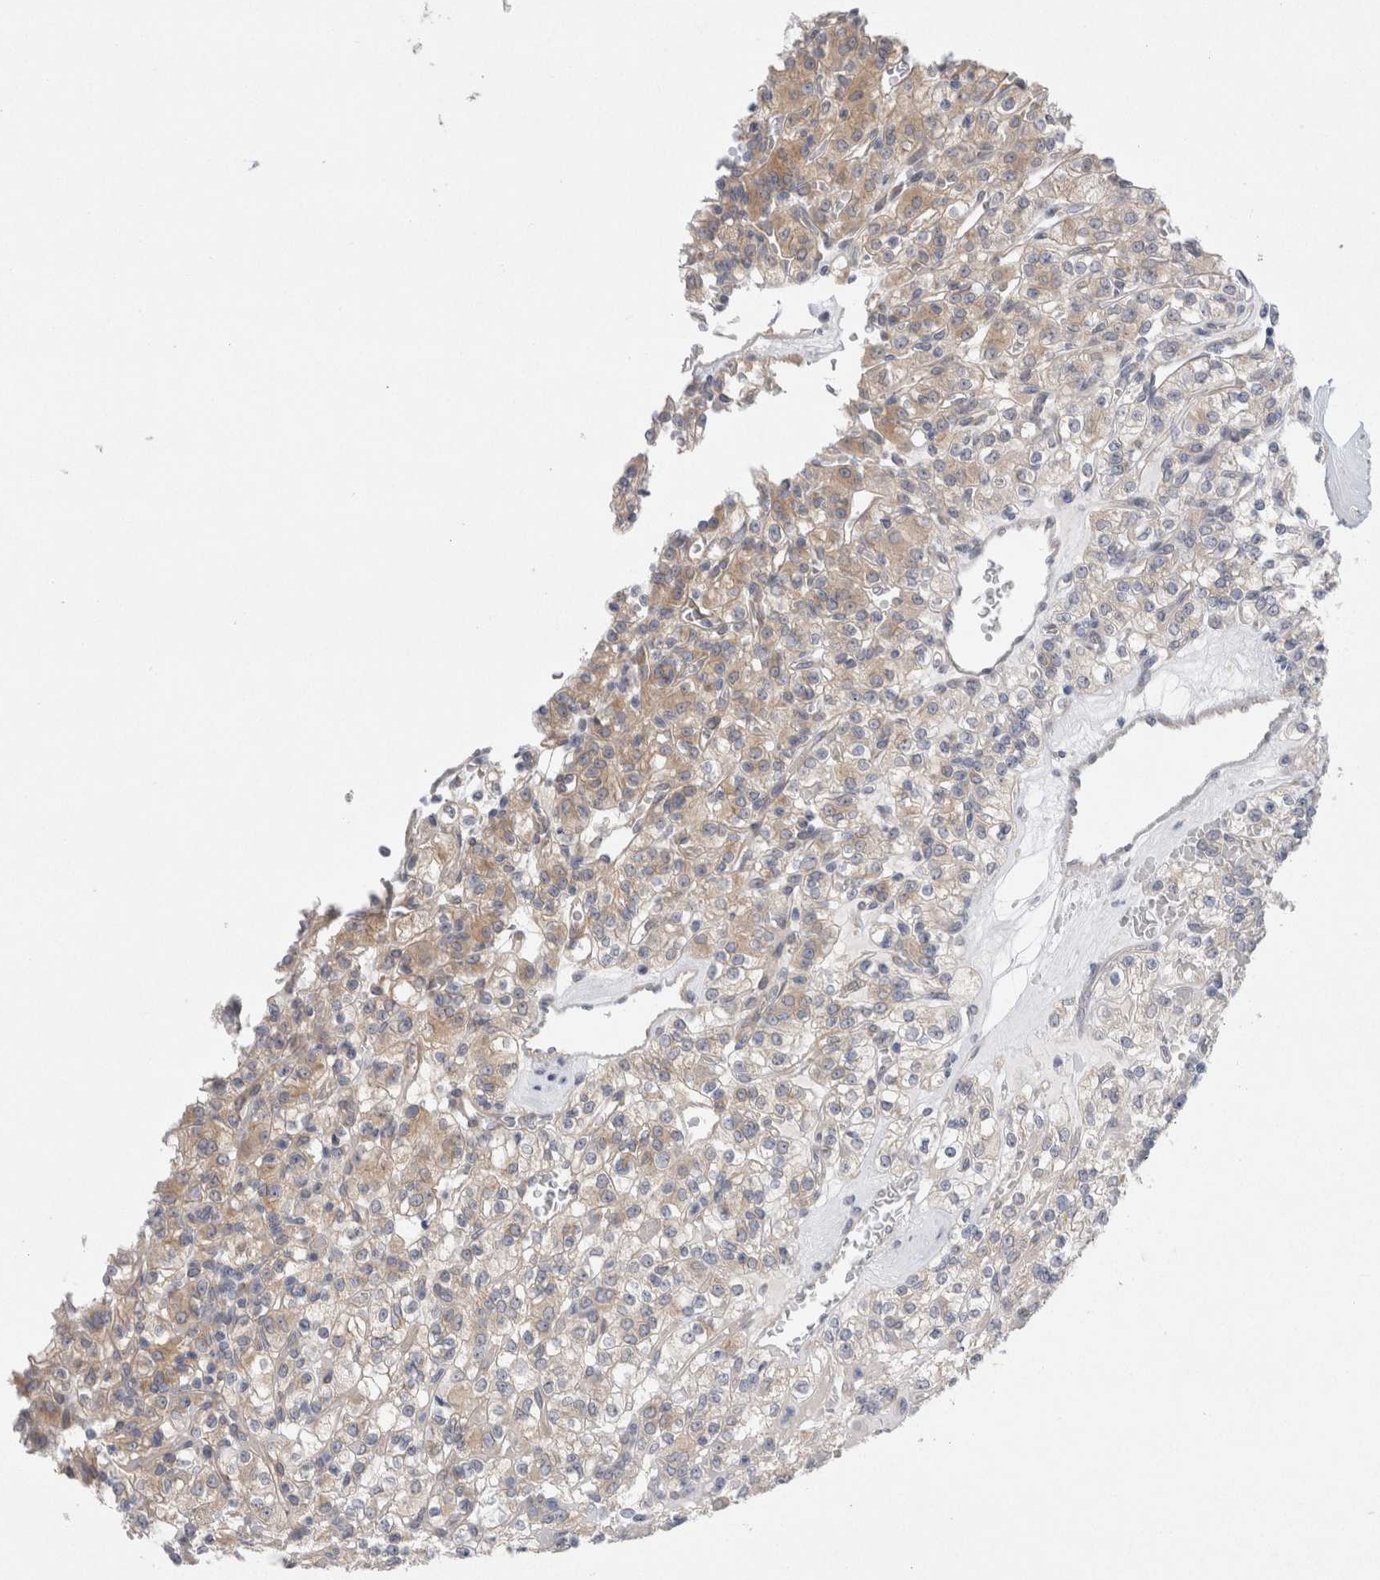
{"staining": {"intensity": "weak", "quantity": ">75%", "location": "cytoplasmic/membranous"}, "tissue": "renal cancer", "cell_type": "Tumor cells", "image_type": "cancer", "snomed": [{"axis": "morphology", "description": "Normal tissue, NOS"}, {"axis": "morphology", "description": "Adenocarcinoma, NOS"}, {"axis": "topography", "description": "Kidney"}], "caption": "IHC (DAB (3,3'-diaminobenzidine)) staining of human renal cancer (adenocarcinoma) reveals weak cytoplasmic/membranous protein expression in approximately >75% of tumor cells.", "gene": "WIPF2", "patient": {"sex": "female", "age": 72}}